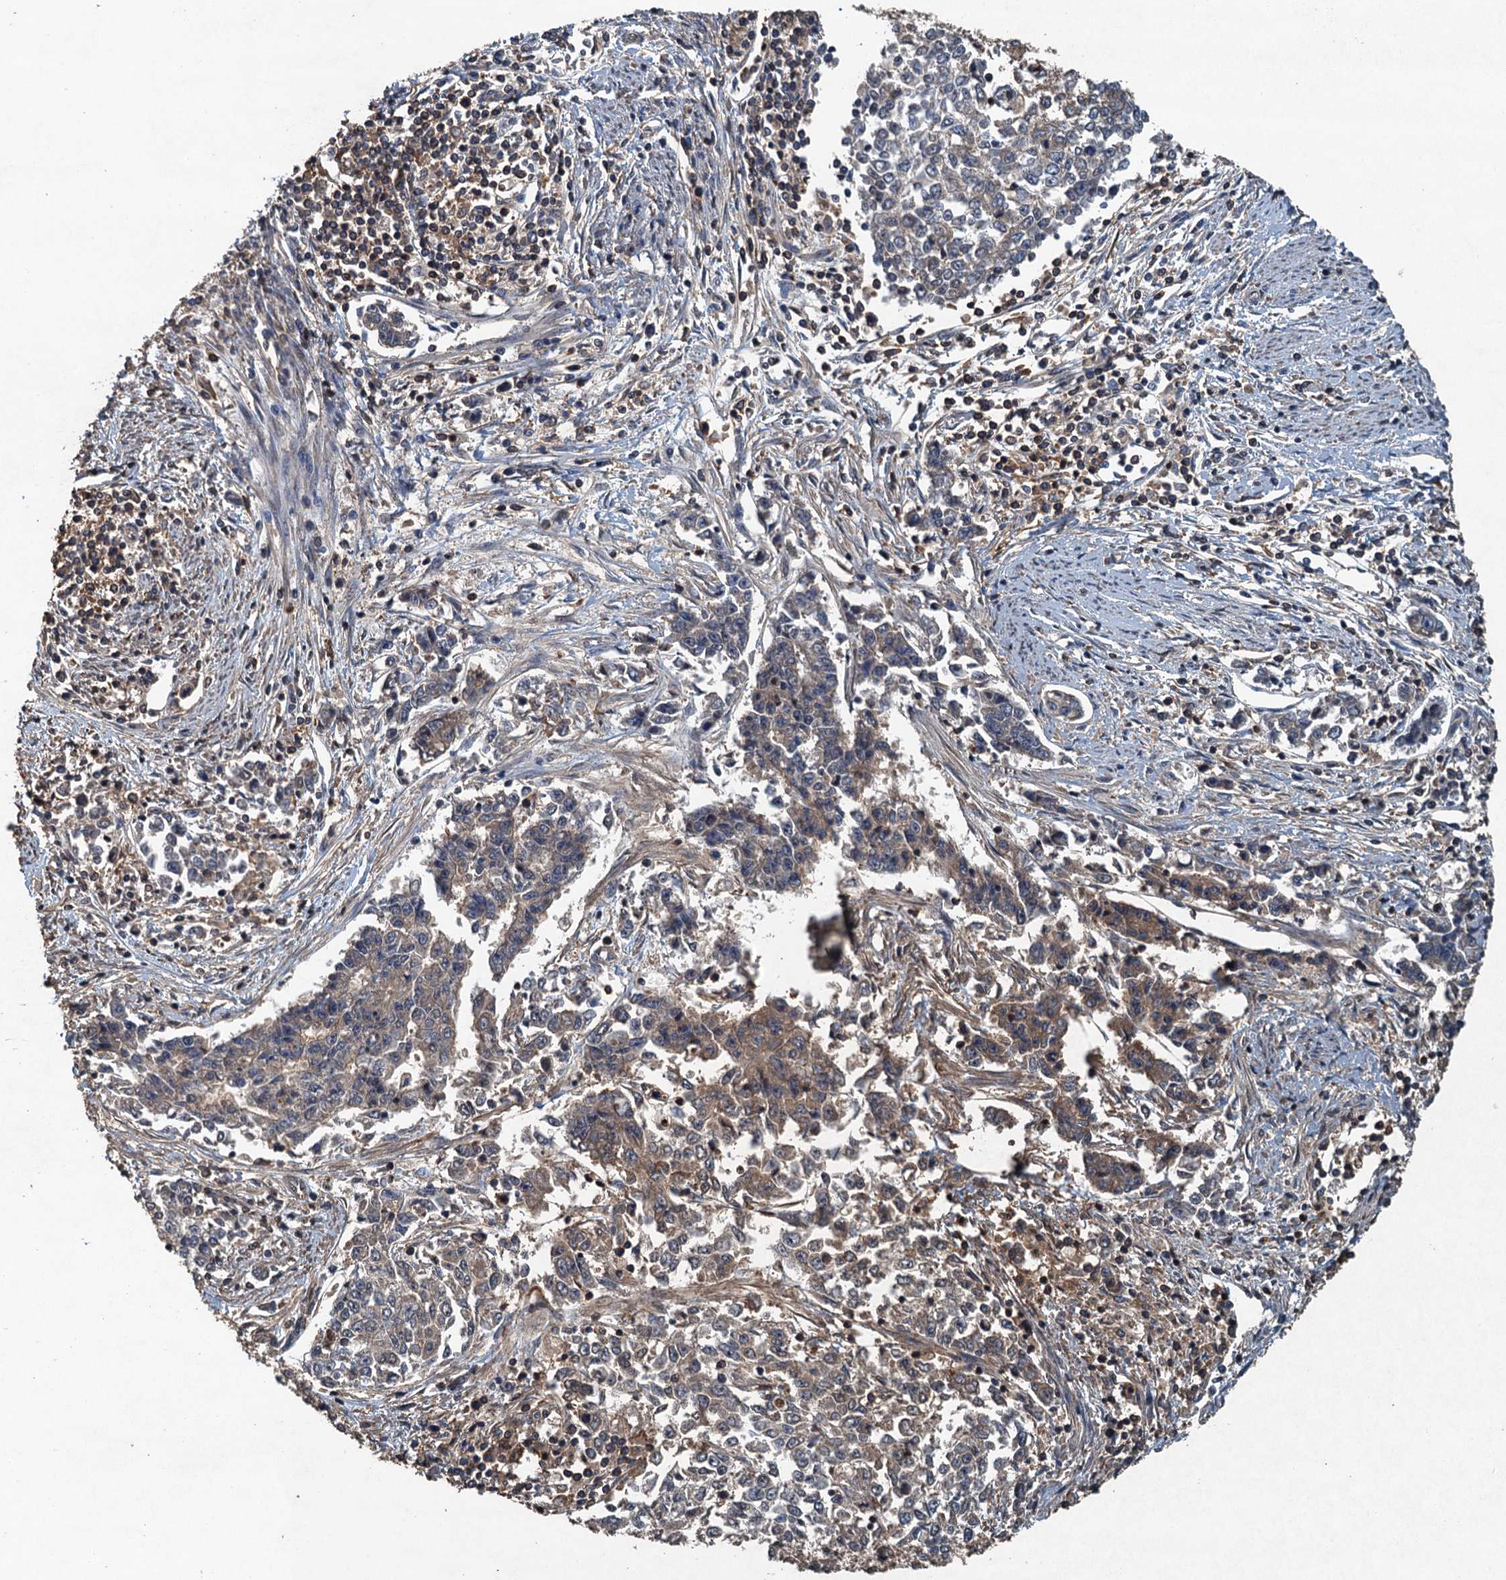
{"staining": {"intensity": "weak", "quantity": ">75%", "location": "cytoplasmic/membranous"}, "tissue": "endometrial cancer", "cell_type": "Tumor cells", "image_type": "cancer", "snomed": [{"axis": "morphology", "description": "Adenocarcinoma, NOS"}, {"axis": "topography", "description": "Endometrium"}], "caption": "IHC of endometrial cancer exhibits low levels of weak cytoplasmic/membranous staining in approximately >75% of tumor cells.", "gene": "BORCS5", "patient": {"sex": "female", "age": 50}}